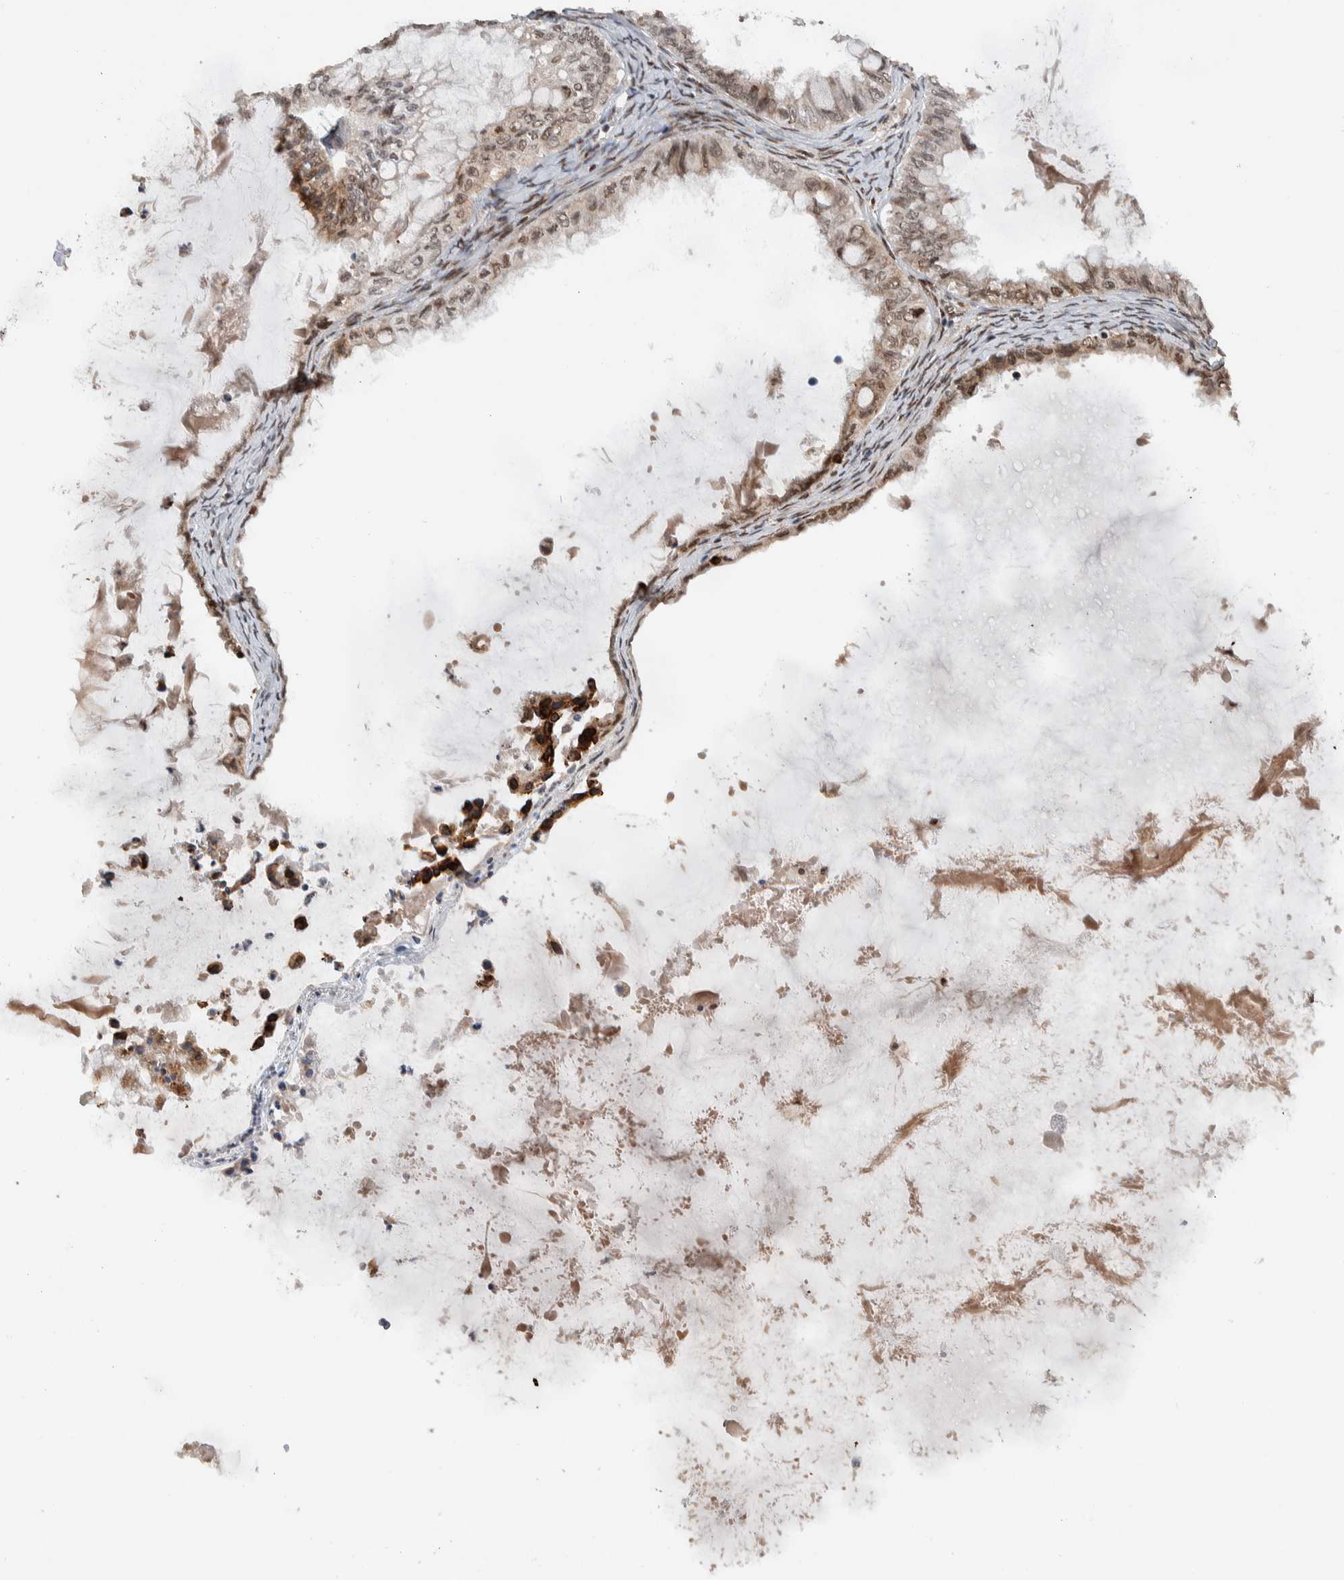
{"staining": {"intensity": "moderate", "quantity": ">75%", "location": "cytoplasmic/membranous,nuclear"}, "tissue": "ovarian cancer", "cell_type": "Tumor cells", "image_type": "cancer", "snomed": [{"axis": "morphology", "description": "Cystadenocarcinoma, mucinous, NOS"}, {"axis": "topography", "description": "Ovary"}], "caption": "Immunohistochemical staining of mucinous cystadenocarcinoma (ovarian) shows medium levels of moderate cytoplasmic/membranous and nuclear protein positivity in approximately >75% of tumor cells.", "gene": "TNRC18", "patient": {"sex": "female", "age": 80}}